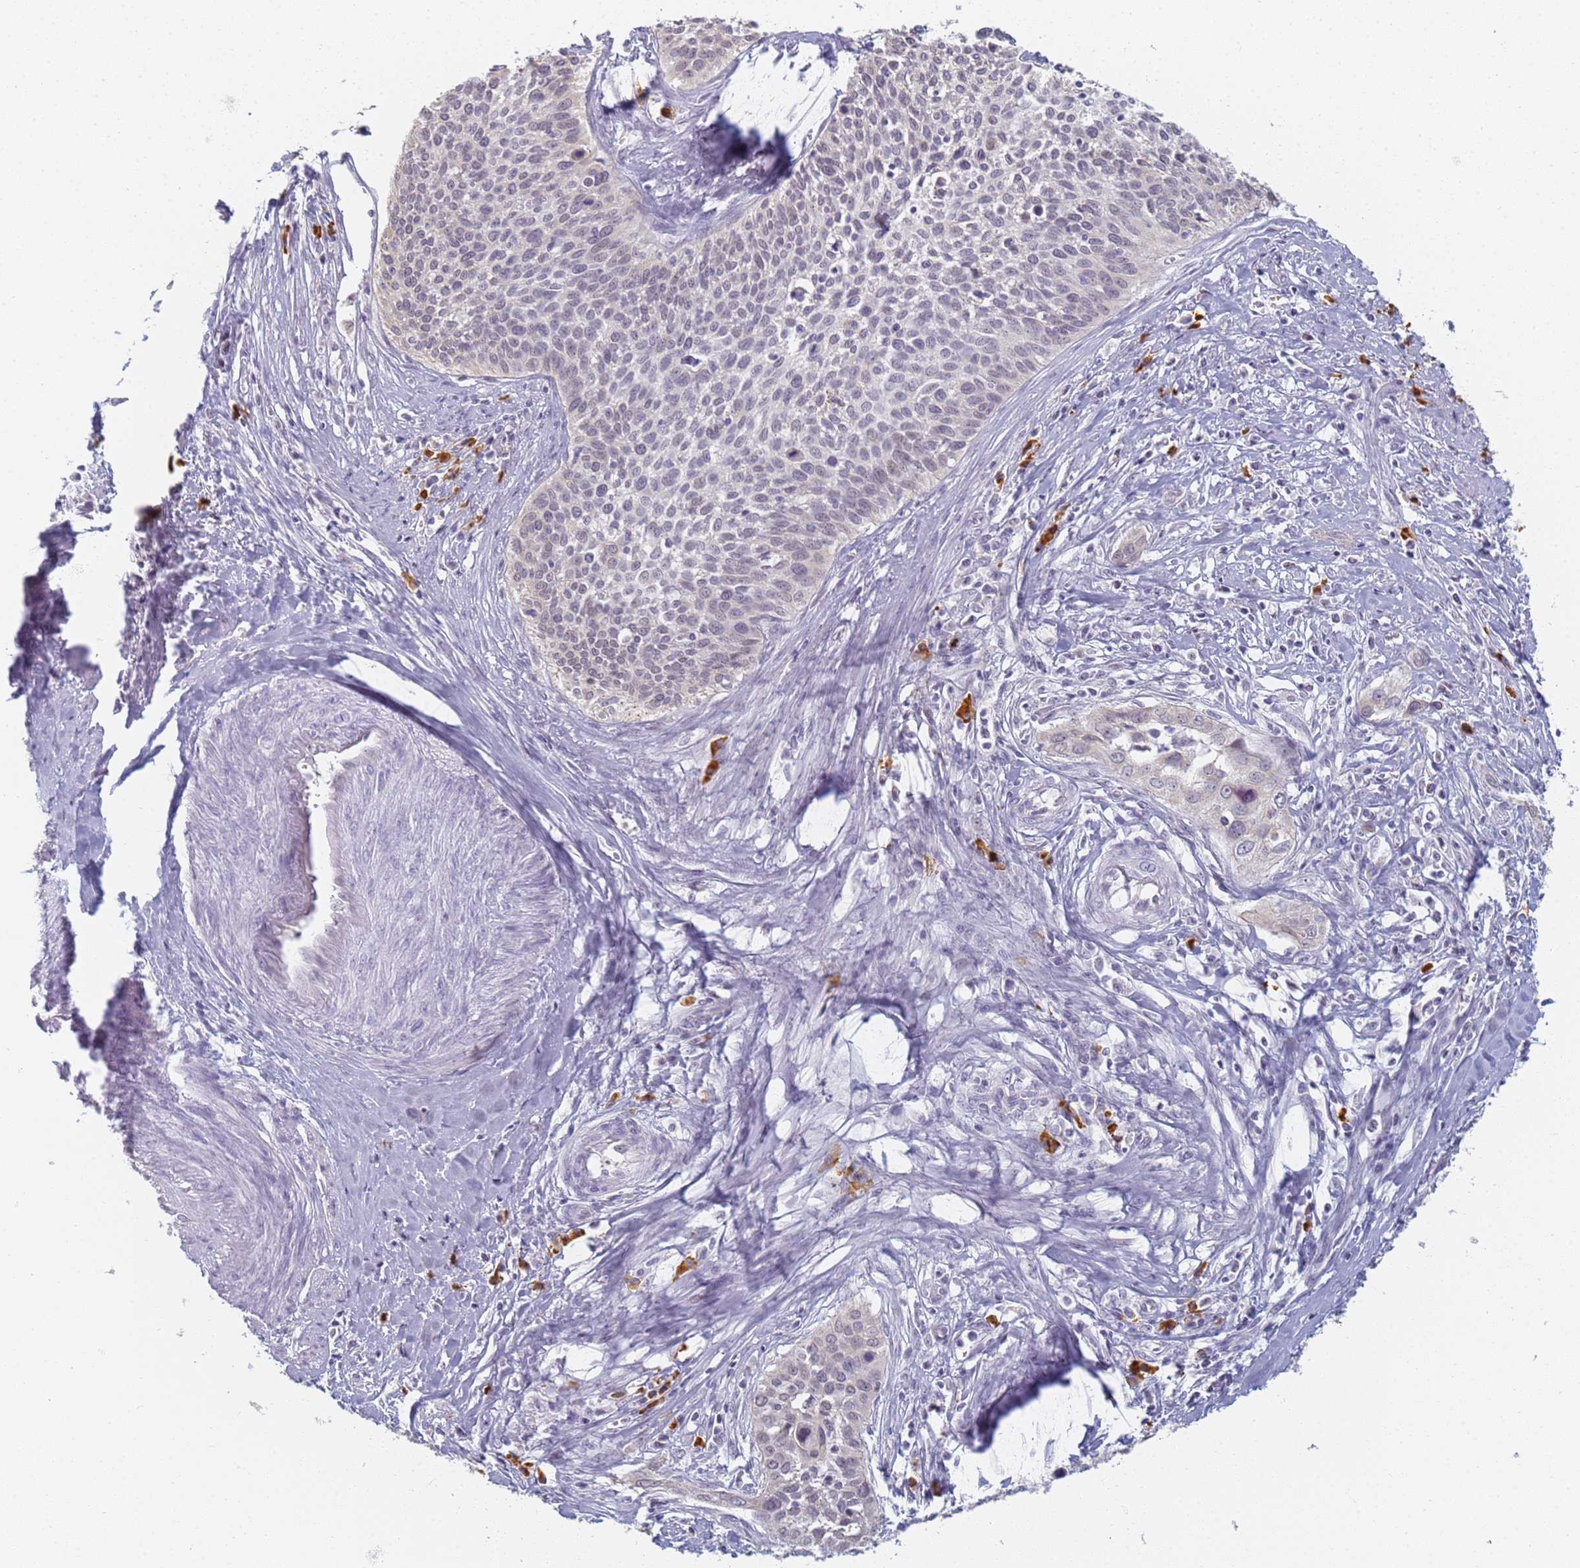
{"staining": {"intensity": "negative", "quantity": "none", "location": "none"}, "tissue": "cervical cancer", "cell_type": "Tumor cells", "image_type": "cancer", "snomed": [{"axis": "morphology", "description": "Squamous cell carcinoma, NOS"}, {"axis": "topography", "description": "Cervix"}], "caption": "Protein analysis of cervical cancer shows no significant expression in tumor cells.", "gene": "SLC38A9", "patient": {"sex": "female", "age": 34}}